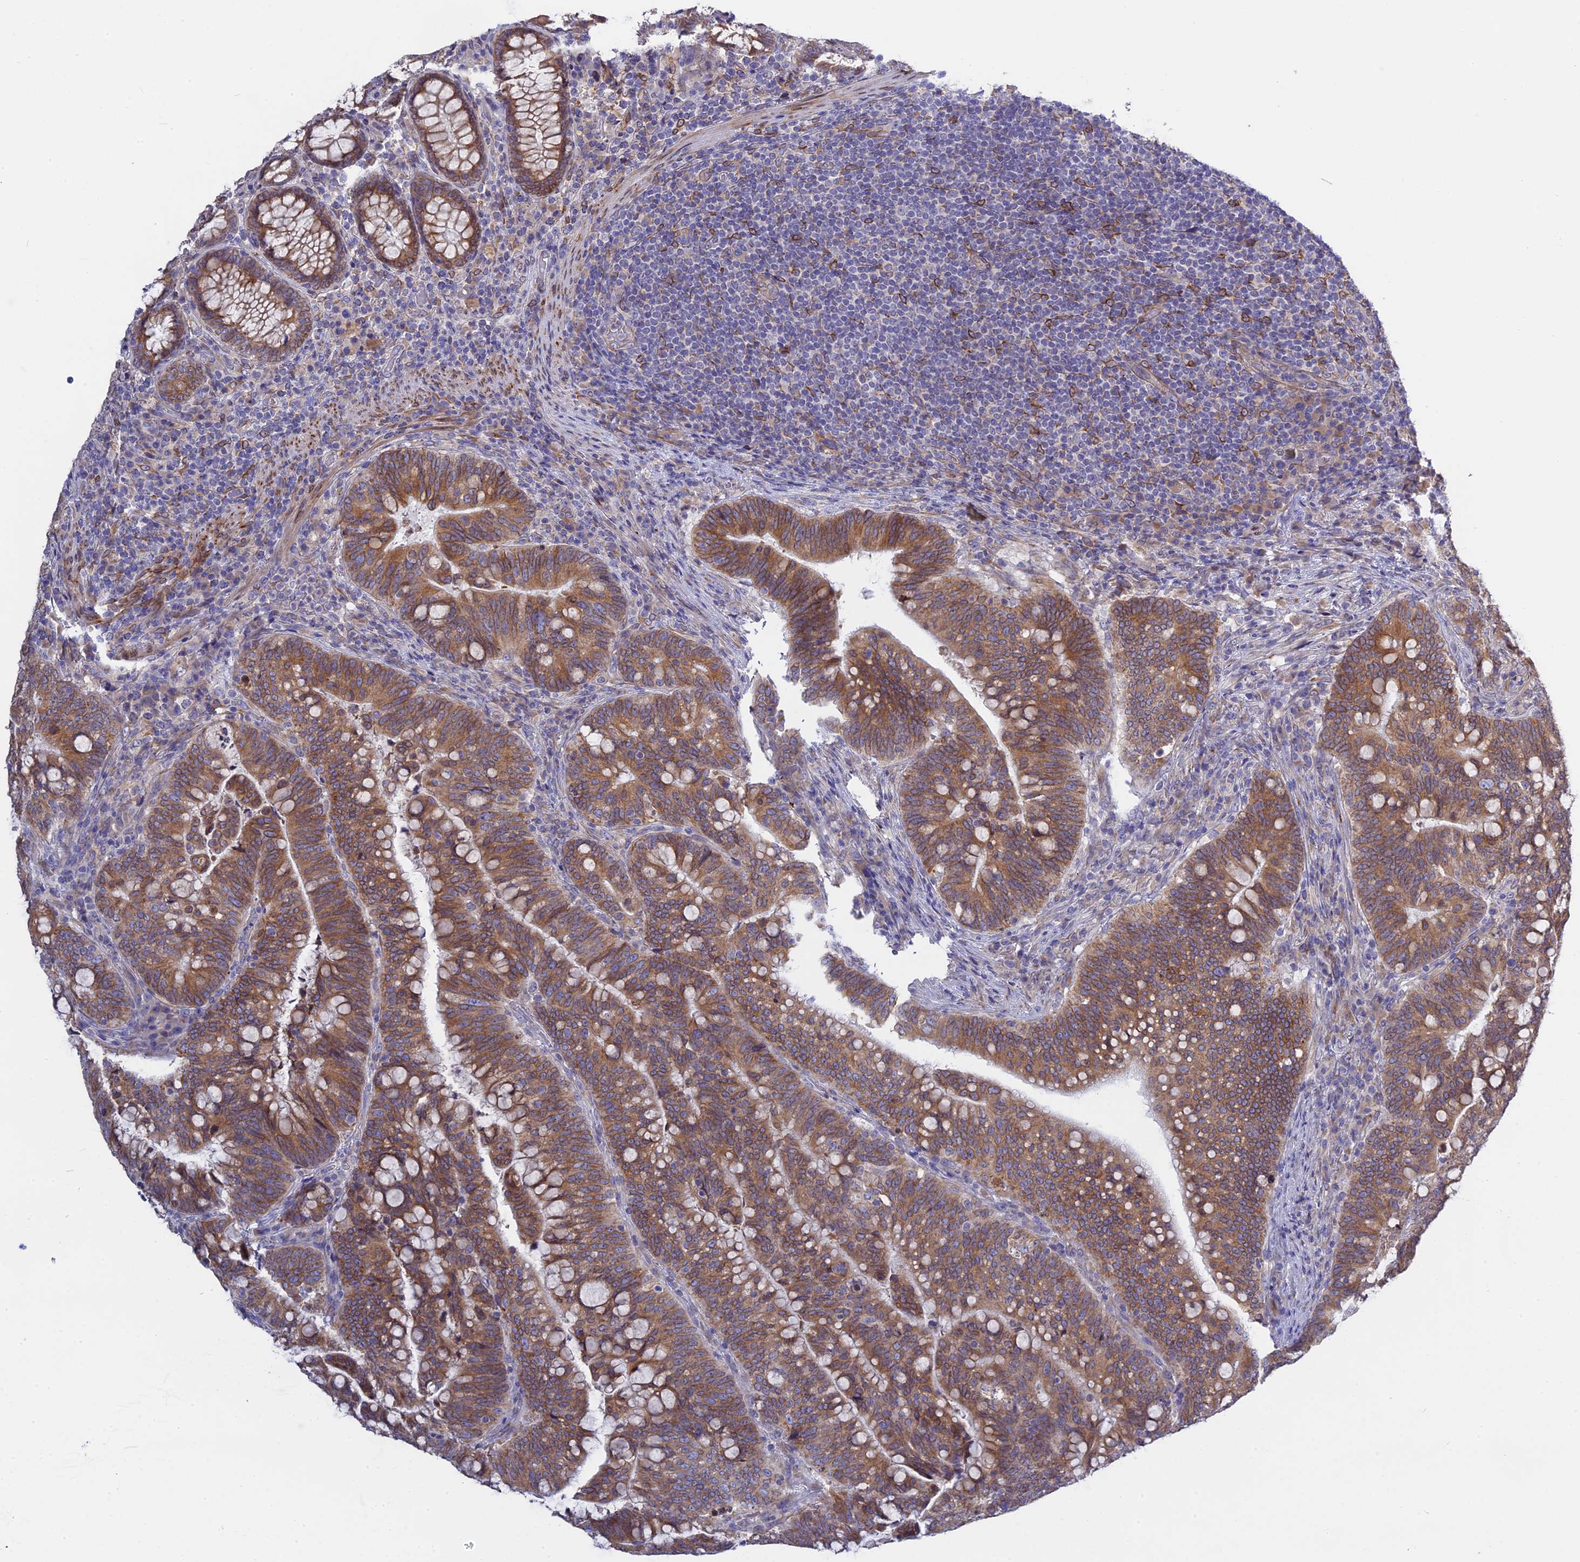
{"staining": {"intensity": "moderate", "quantity": ">75%", "location": "cytoplasmic/membranous"}, "tissue": "colorectal cancer", "cell_type": "Tumor cells", "image_type": "cancer", "snomed": [{"axis": "morphology", "description": "Normal tissue, NOS"}, {"axis": "morphology", "description": "Adenocarcinoma, NOS"}, {"axis": "topography", "description": "Colon"}], "caption": "Adenocarcinoma (colorectal) stained with a brown dye reveals moderate cytoplasmic/membranous positive positivity in about >75% of tumor cells.", "gene": "TLCD1", "patient": {"sex": "female", "age": 66}}